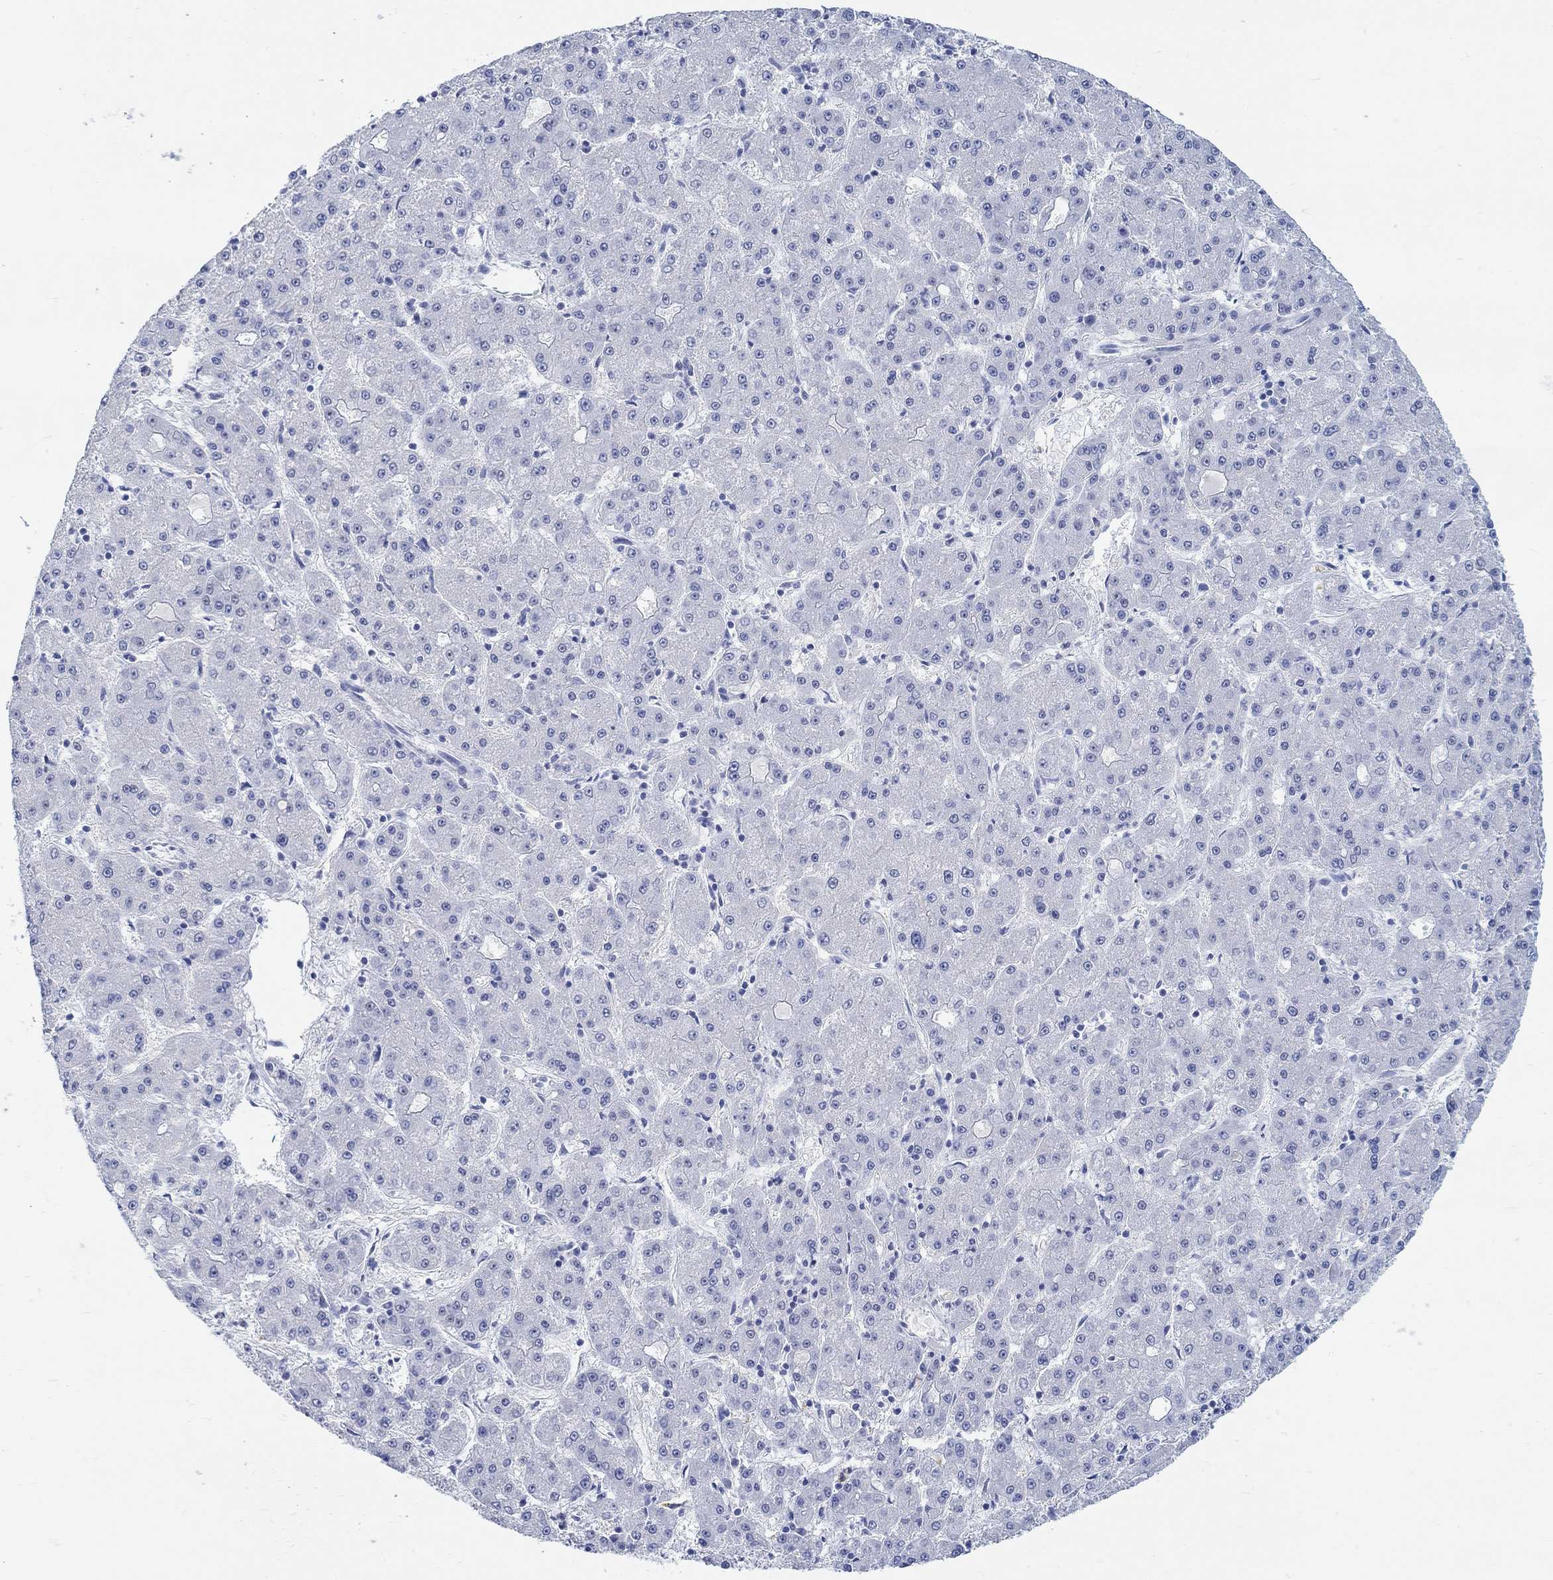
{"staining": {"intensity": "negative", "quantity": "none", "location": "none"}, "tissue": "liver cancer", "cell_type": "Tumor cells", "image_type": "cancer", "snomed": [{"axis": "morphology", "description": "Carcinoma, Hepatocellular, NOS"}, {"axis": "topography", "description": "Liver"}], "caption": "High magnification brightfield microscopy of liver hepatocellular carcinoma stained with DAB (3,3'-diaminobenzidine) (brown) and counterstained with hematoxylin (blue): tumor cells show no significant positivity.", "gene": "GRIA3", "patient": {"sex": "male", "age": 73}}